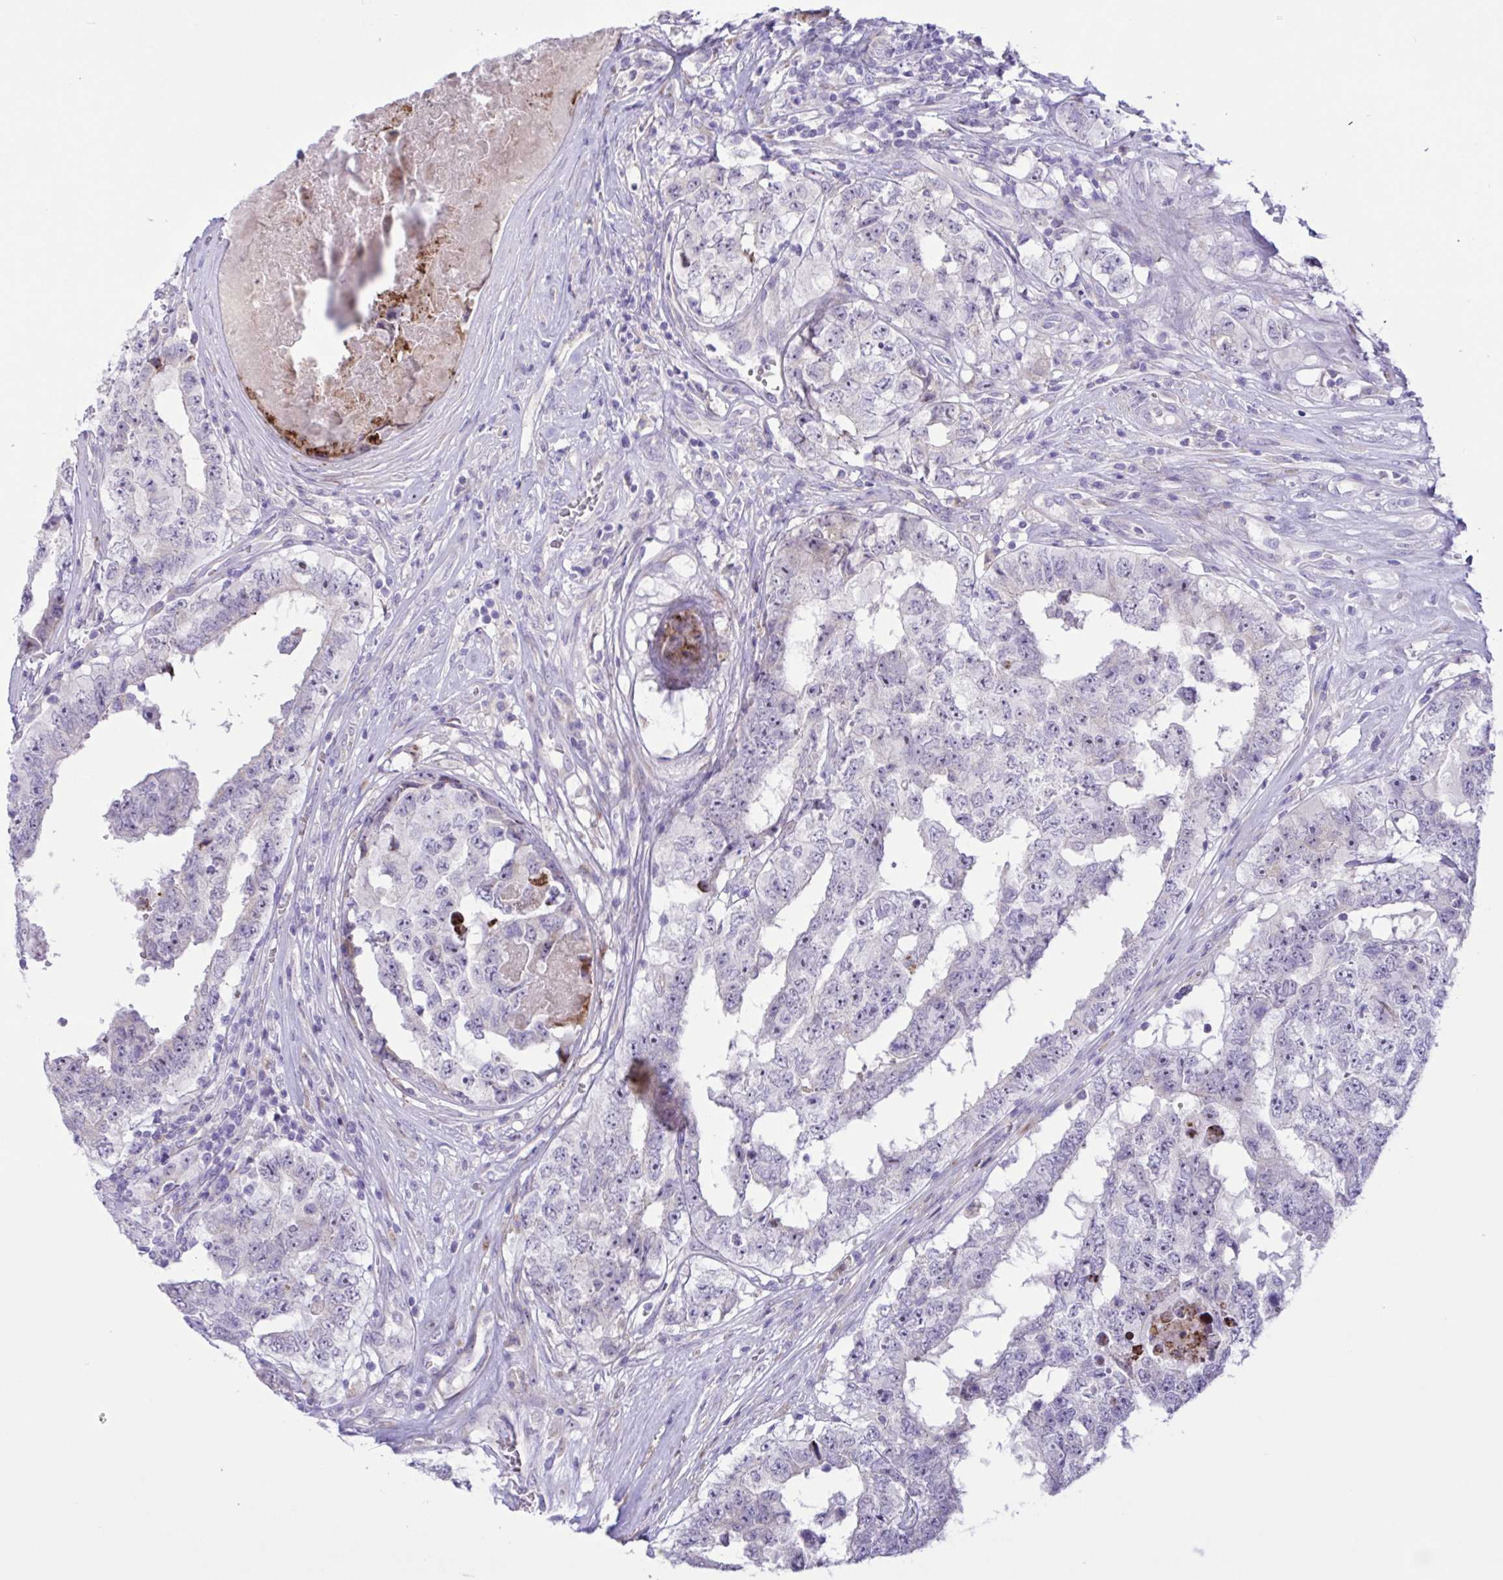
{"staining": {"intensity": "negative", "quantity": "none", "location": "none"}, "tissue": "testis cancer", "cell_type": "Tumor cells", "image_type": "cancer", "snomed": [{"axis": "morphology", "description": "Normal tissue, NOS"}, {"axis": "morphology", "description": "Carcinoma, Embryonal, NOS"}, {"axis": "topography", "description": "Testis"}, {"axis": "topography", "description": "Epididymis"}], "caption": "Testis embryonal carcinoma was stained to show a protein in brown. There is no significant expression in tumor cells.", "gene": "DSC3", "patient": {"sex": "male", "age": 25}}